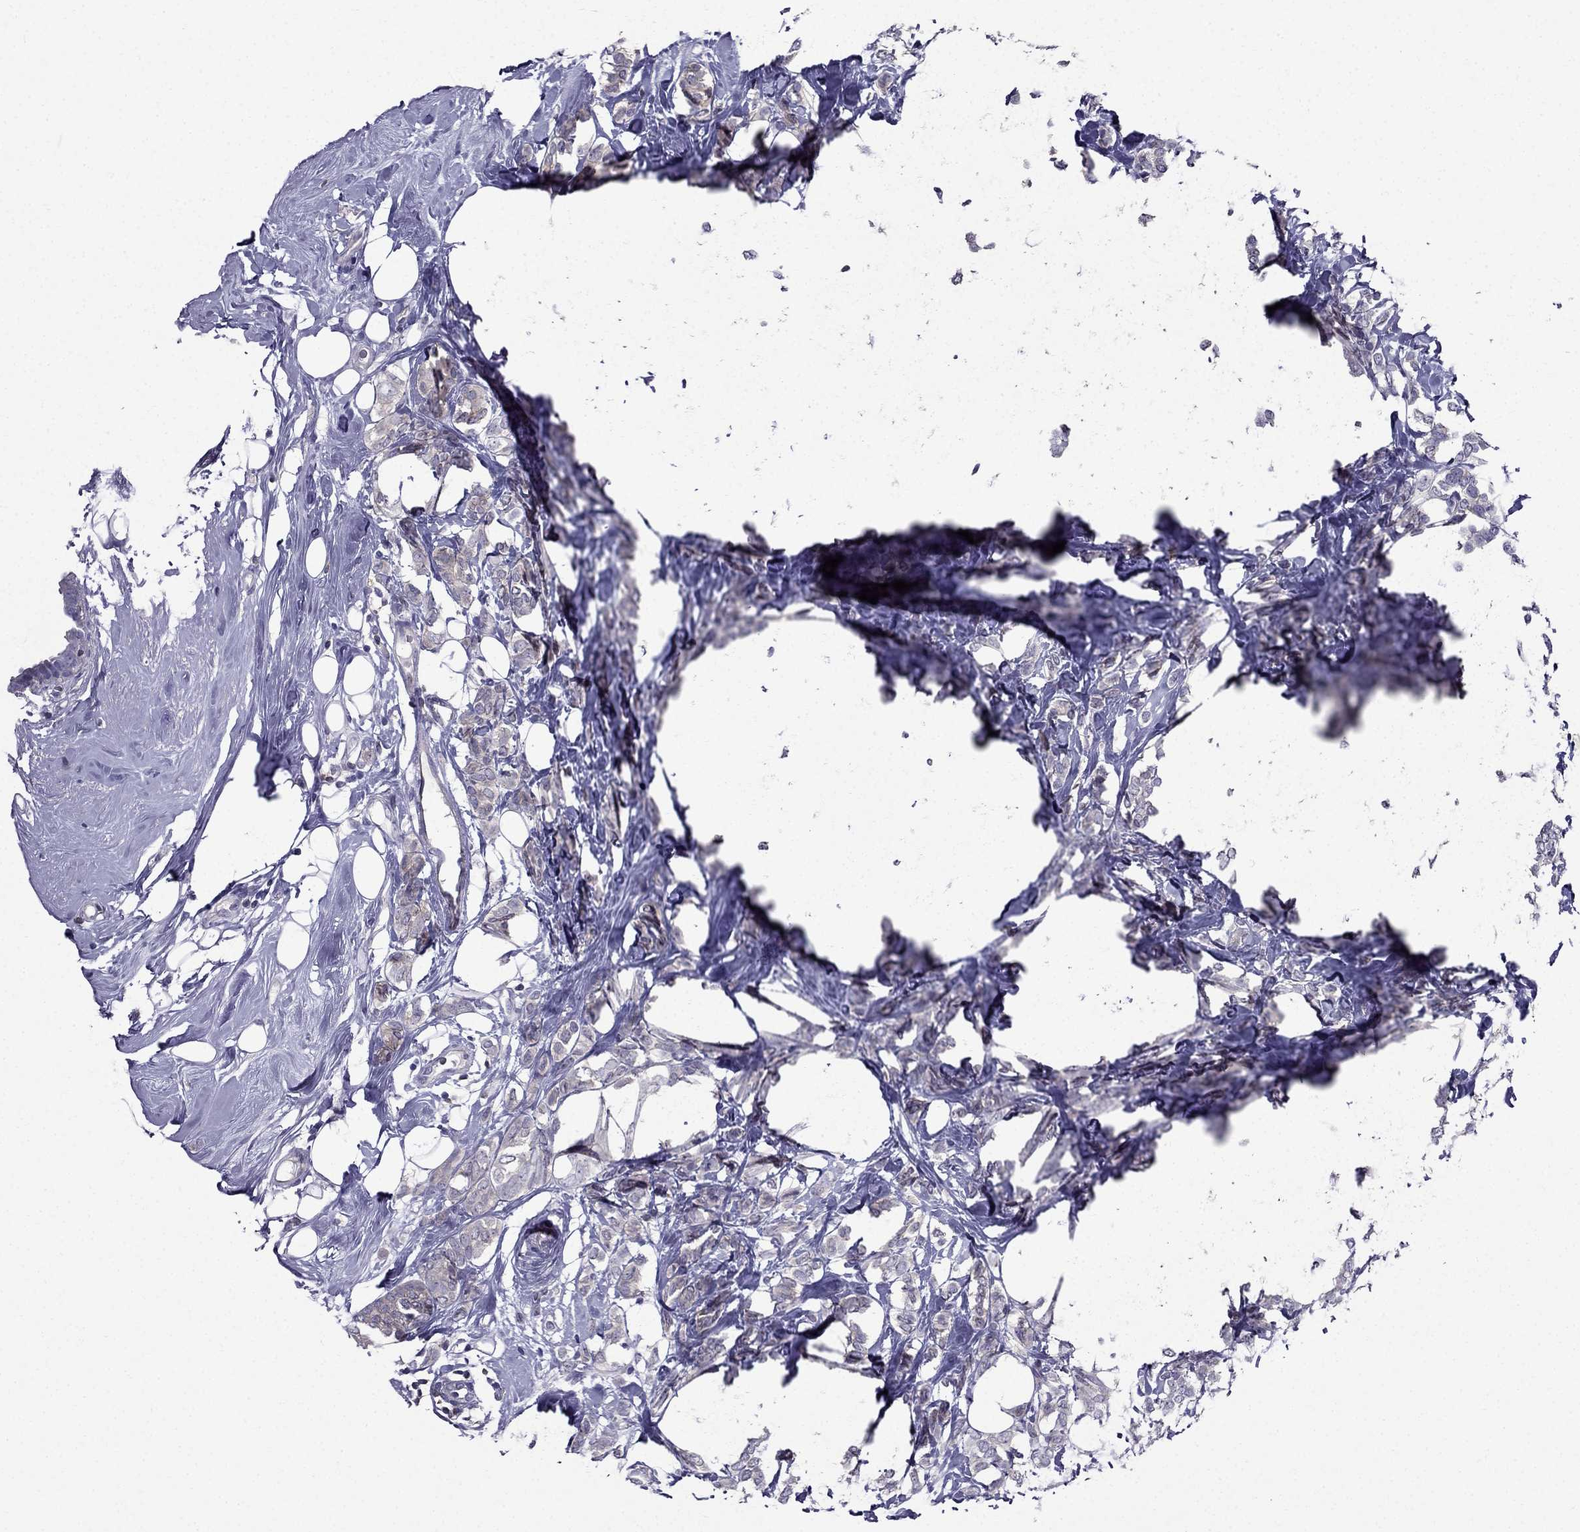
{"staining": {"intensity": "negative", "quantity": "none", "location": "none"}, "tissue": "breast cancer", "cell_type": "Tumor cells", "image_type": "cancer", "snomed": [{"axis": "morphology", "description": "Lobular carcinoma"}, {"axis": "topography", "description": "Breast"}], "caption": "Tumor cells show no significant staining in breast lobular carcinoma.", "gene": "AAK1", "patient": {"sex": "female", "age": 49}}